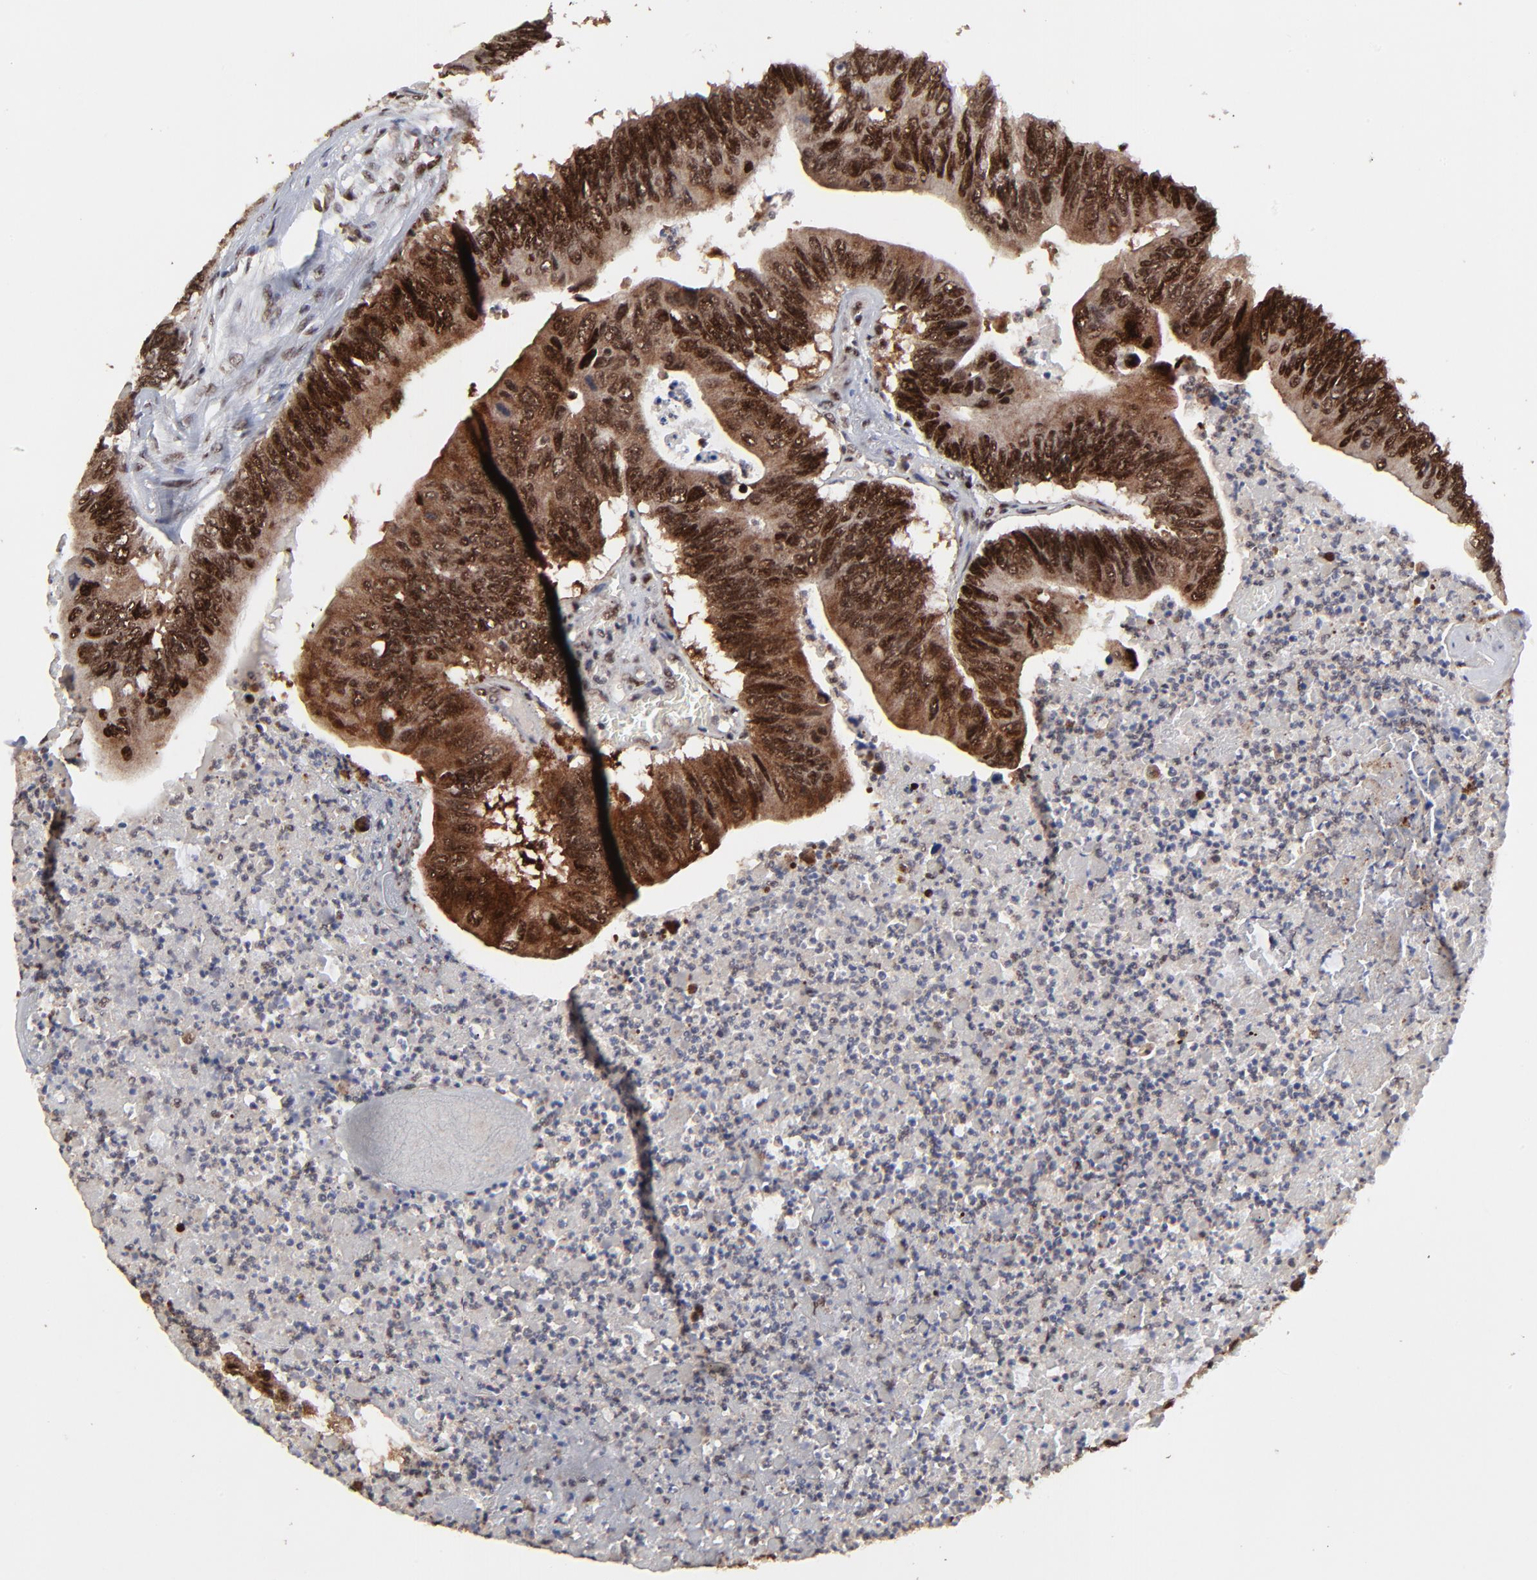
{"staining": {"intensity": "strong", "quantity": ">75%", "location": "cytoplasmic/membranous,nuclear"}, "tissue": "colorectal cancer", "cell_type": "Tumor cells", "image_type": "cancer", "snomed": [{"axis": "morphology", "description": "Adenocarcinoma, NOS"}, {"axis": "topography", "description": "Colon"}], "caption": "Human adenocarcinoma (colorectal) stained with a brown dye exhibits strong cytoplasmic/membranous and nuclear positive staining in approximately >75% of tumor cells.", "gene": "RBM22", "patient": {"sex": "male", "age": 65}}